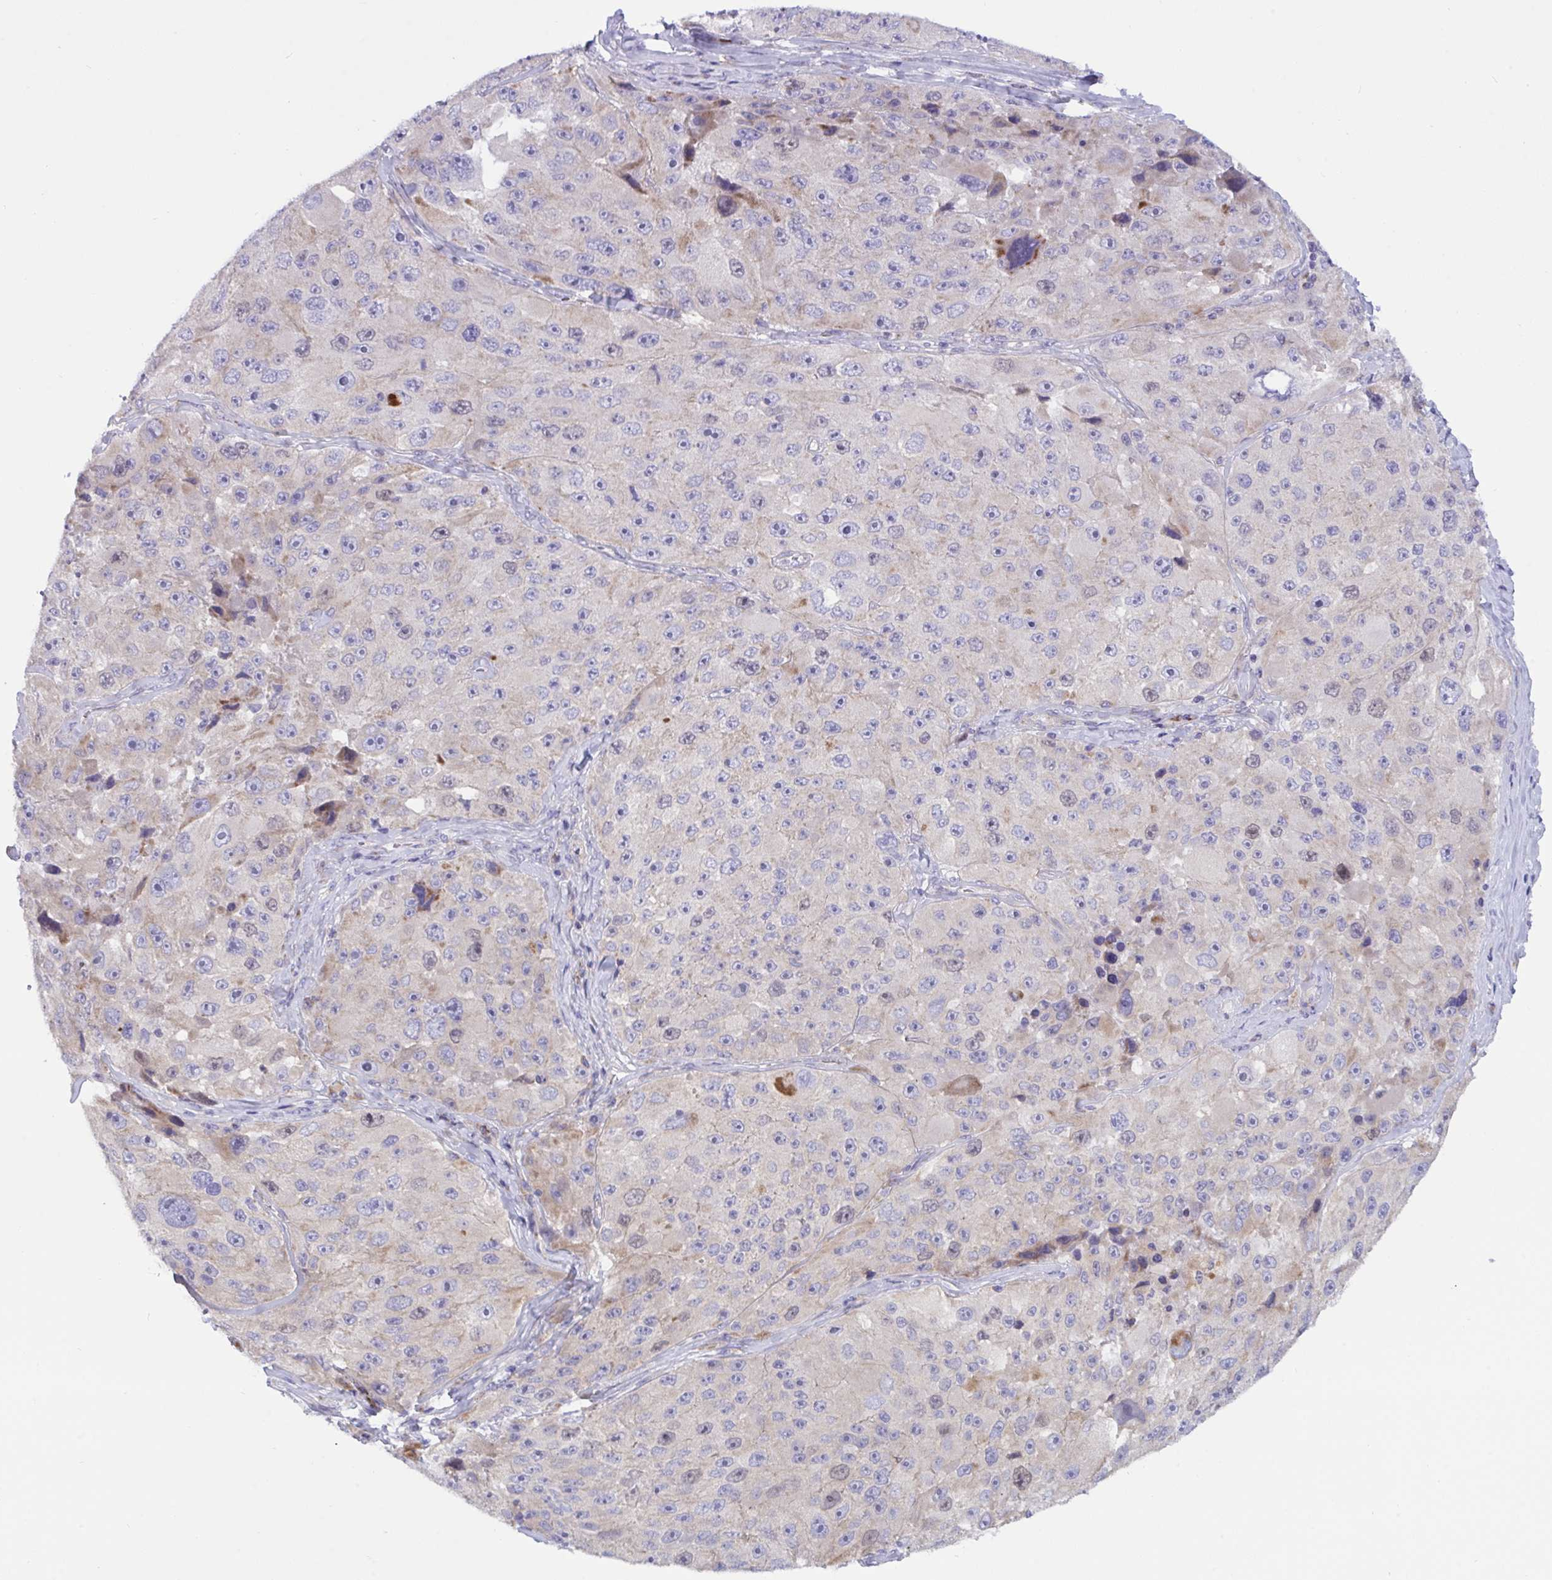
{"staining": {"intensity": "negative", "quantity": "none", "location": "none"}, "tissue": "melanoma", "cell_type": "Tumor cells", "image_type": "cancer", "snomed": [{"axis": "morphology", "description": "Malignant melanoma, Metastatic site"}, {"axis": "topography", "description": "Lymph node"}], "caption": "IHC micrograph of malignant melanoma (metastatic site) stained for a protein (brown), which exhibits no expression in tumor cells.", "gene": "DTX3", "patient": {"sex": "male", "age": 62}}